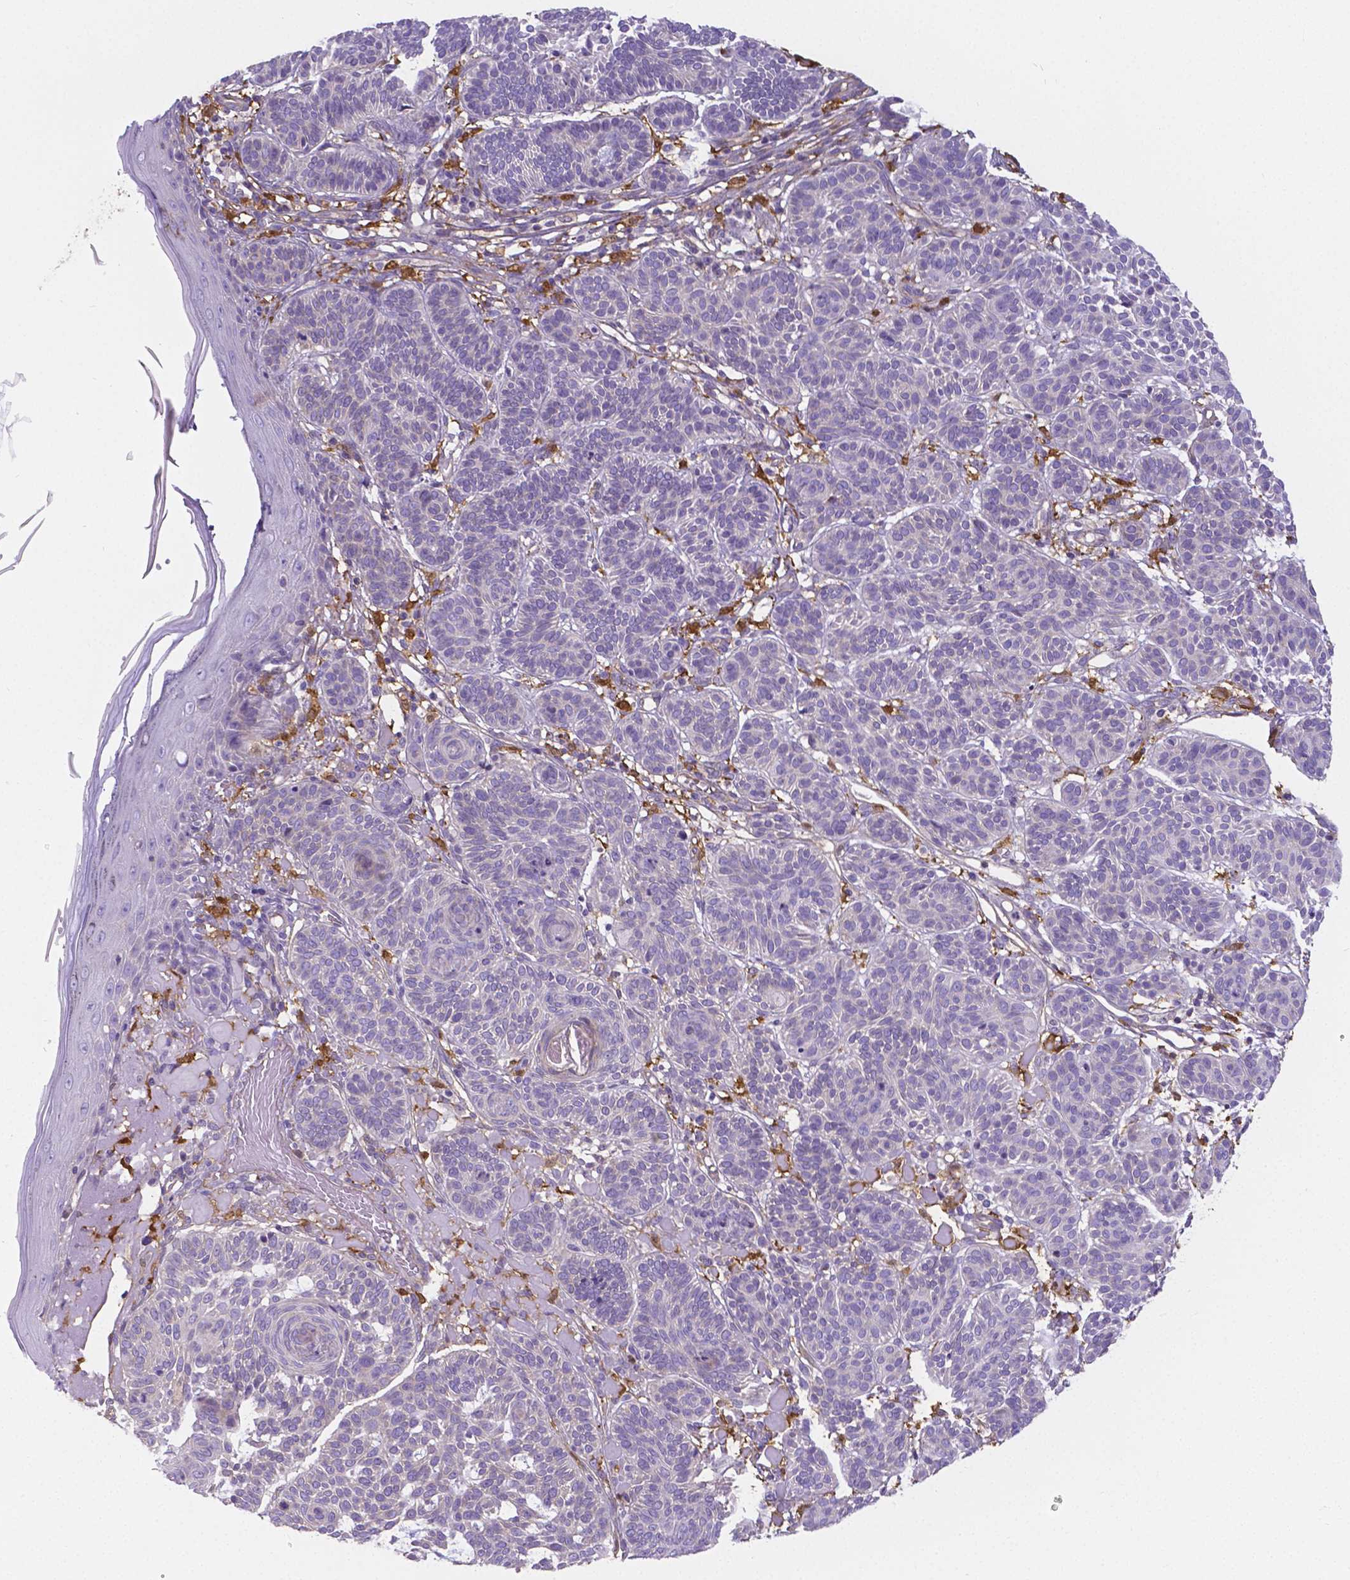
{"staining": {"intensity": "negative", "quantity": "none", "location": "none"}, "tissue": "skin cancer", "cell_type": "Tumor cells", "image_type": "cancer", "snomed": [{"axis": "morphology", "description": "Basal cell carcinoma"}, {"axis": "topography", "description": "Skin"}], "caption": "Skin cancer (basal cell carcinoma) was stained to show a protein in brown. There is no significant expression in tumor cells.", "gene": "CRMP1", "patient": {"sex": "male", "age": 85}}